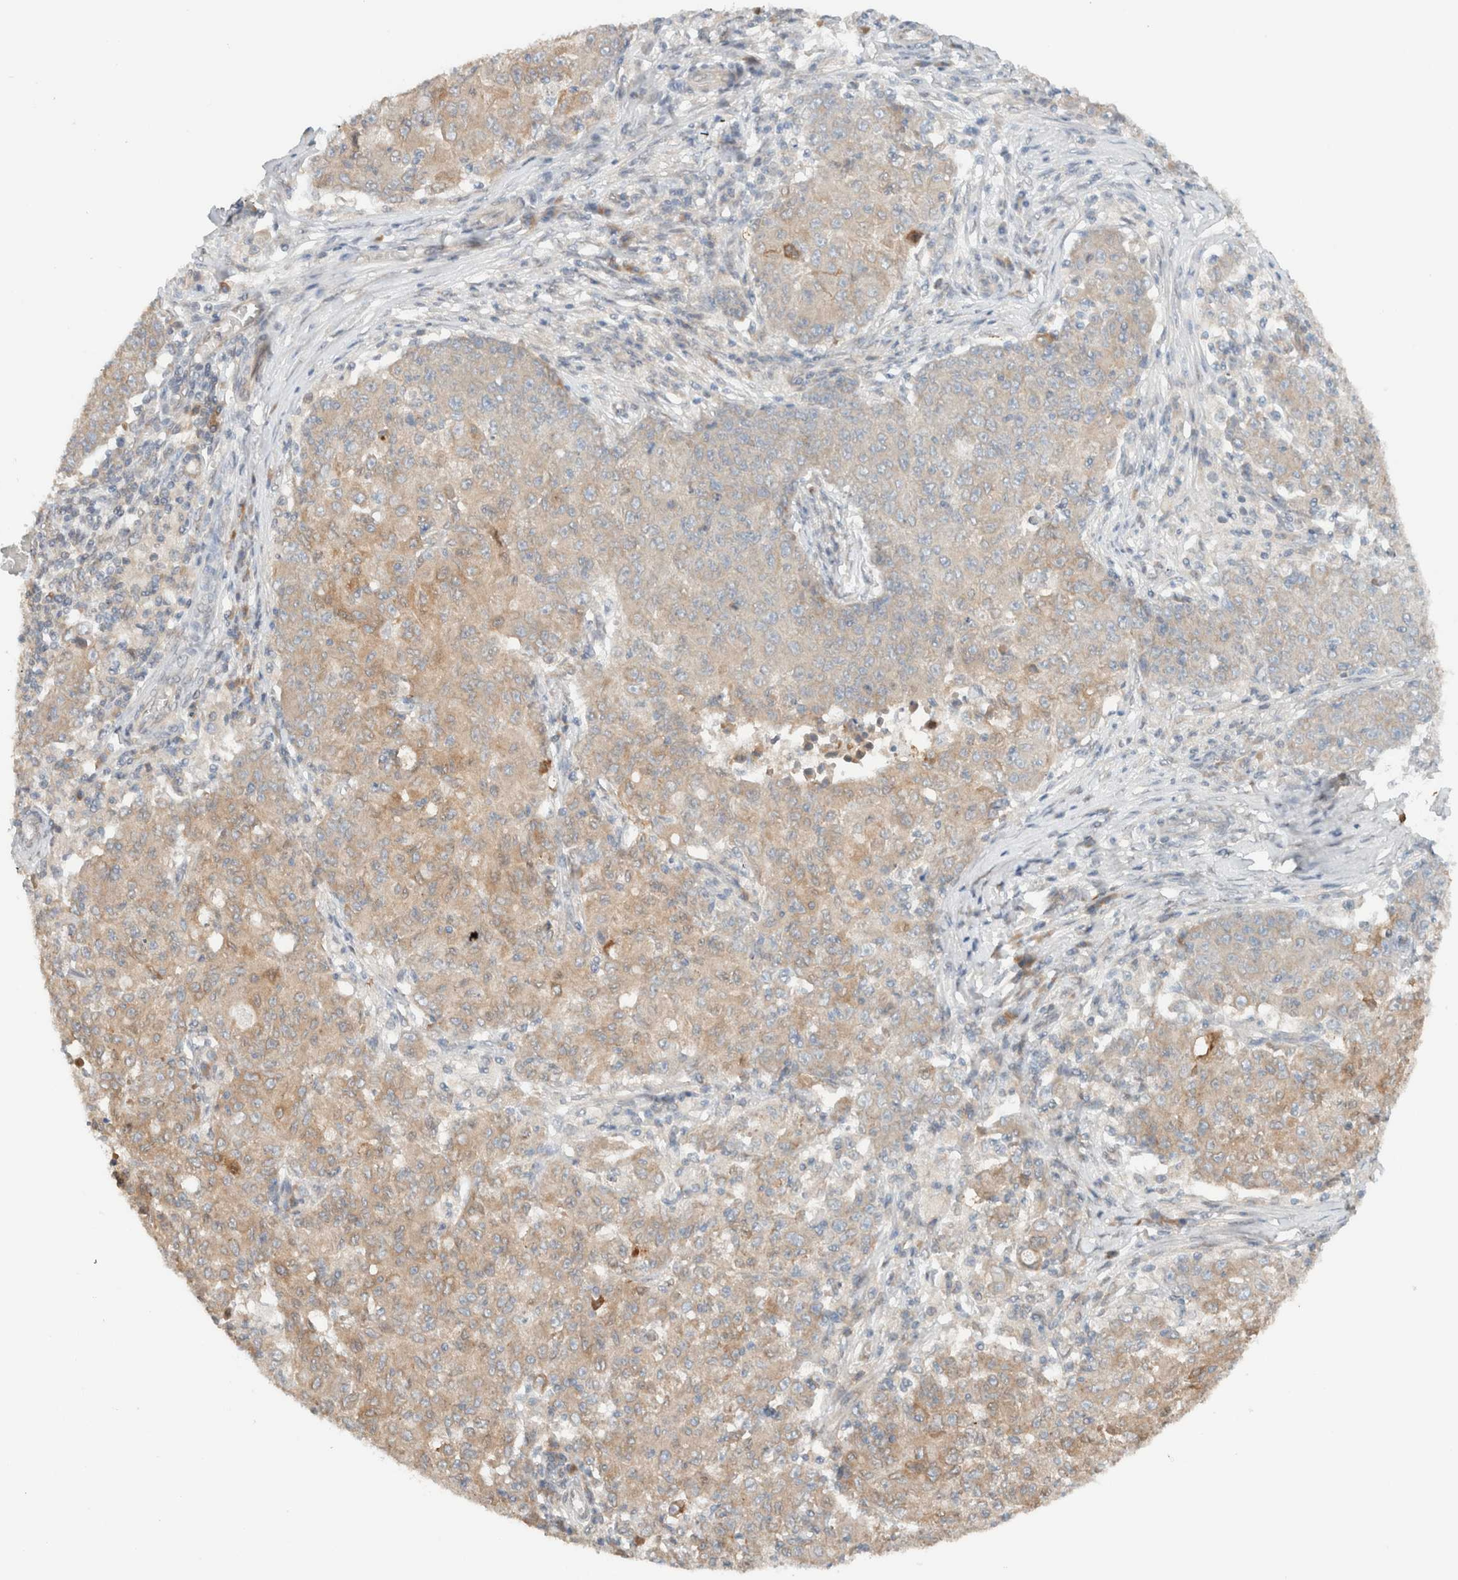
{"staining": {"intensity": "weak", "quantity": ">75%", "location": "cytoplasmic/membranous"}, "tissue": "ovarian cancer", "cell_type": "Tumor cells", "image_type": "cancer", "snomed": [{"axis": "morphology", "description": "Carcinoma, endometroid"}, {"axis": "topography", "description": "Ovary"}], "caption": "Approximately >75% of tumor cells in human ovarian cancer (endometroid carcinoma) exhibit weak cytoplasmic/membranous protein staining as visualized by brown immunohistochemical staining.", "gene": "ARFGEF2", "patient": {"sex": "female", "age": 42}}